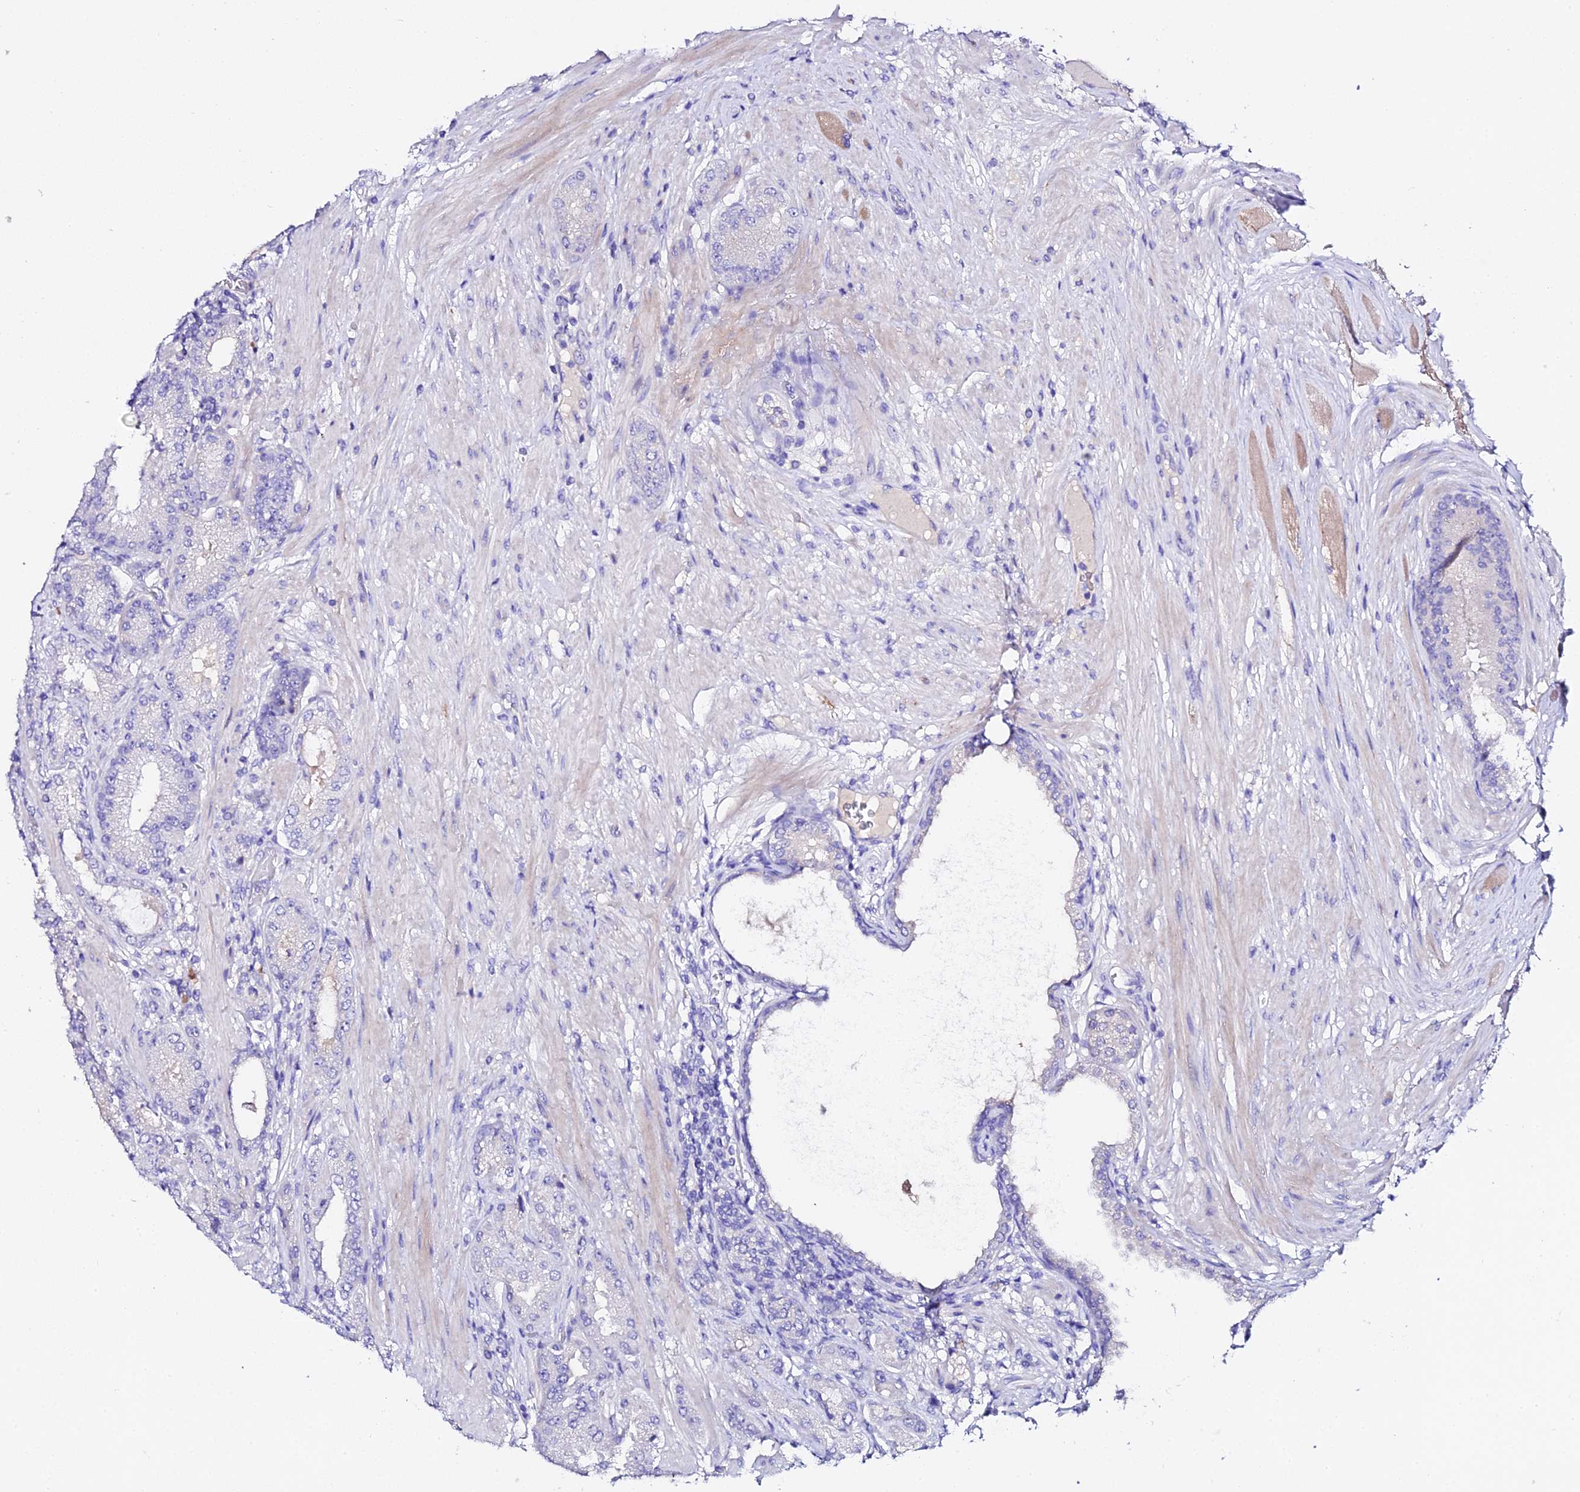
{"staining": {"intensity": "negative", "quantity": "none", "location": "none"}, "tissue": "prostate cancer", "cell_type": "Tumor cells", "image_type": "cancer", "snomed": [{"axis": "morphology", "description": "Adenocarcinoma, High grade"}, {"axis": "topography", "description": "Prostate"}], "caption": "Immunohistochemistry (IHC) image of neoplastic tissue: high-grade adenocarcinoma (prostate) stained with DAB exhibits no significant protein staining in tumor cells.", "gene": "TMEM117", "patient": {"sex": "male", "age": 71}}